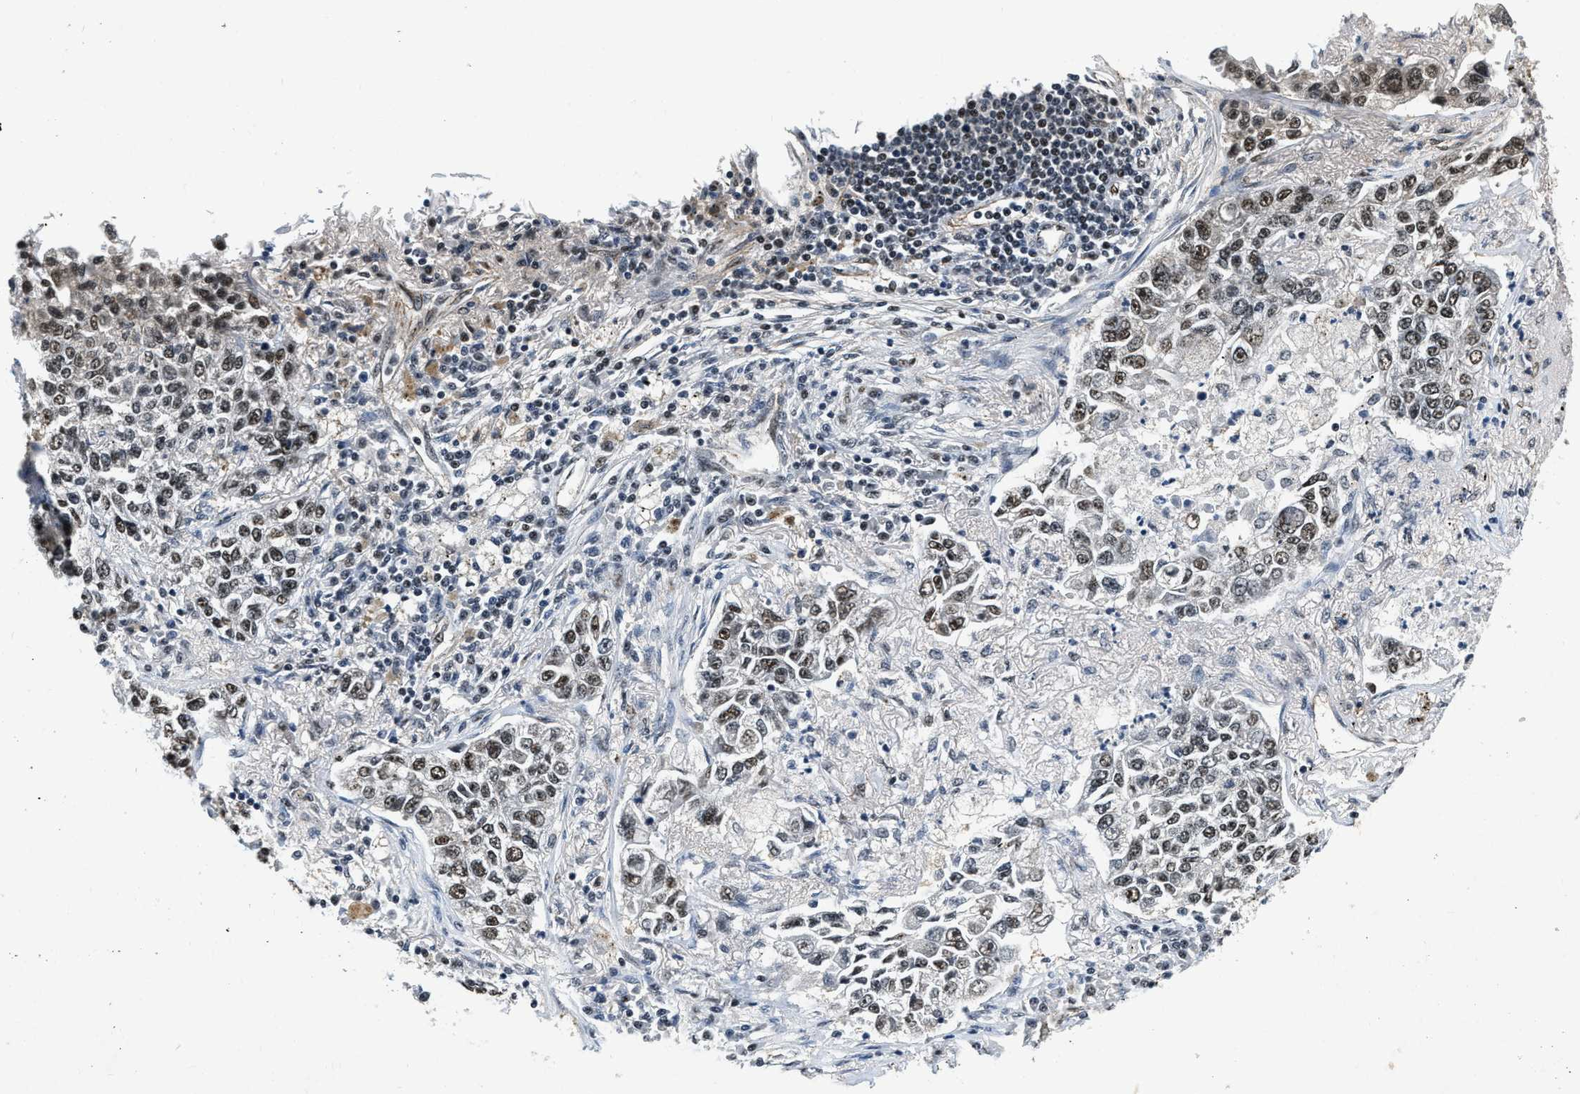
{"staining": {"intensity": "moderate", "quantity": ">75%", "location": "nuclear"}, "tissue": "lung cancer", "cell_type": "Tumor cells", "image_type": "cancer", "snomed": [{"axis": "morphology", "description": "Adenocarcinoma, NOS"}, {"axis": "topography", "description": "Lung"}], "caption": "Immunohistochemical staining of human lung cancer (adenocarcinoma) reveals medium levels of moderate nuclear protein expression in about >75% of tumor cells.", "gene": "CCNE1", "patient": {"sex": "male", "age": 49}}